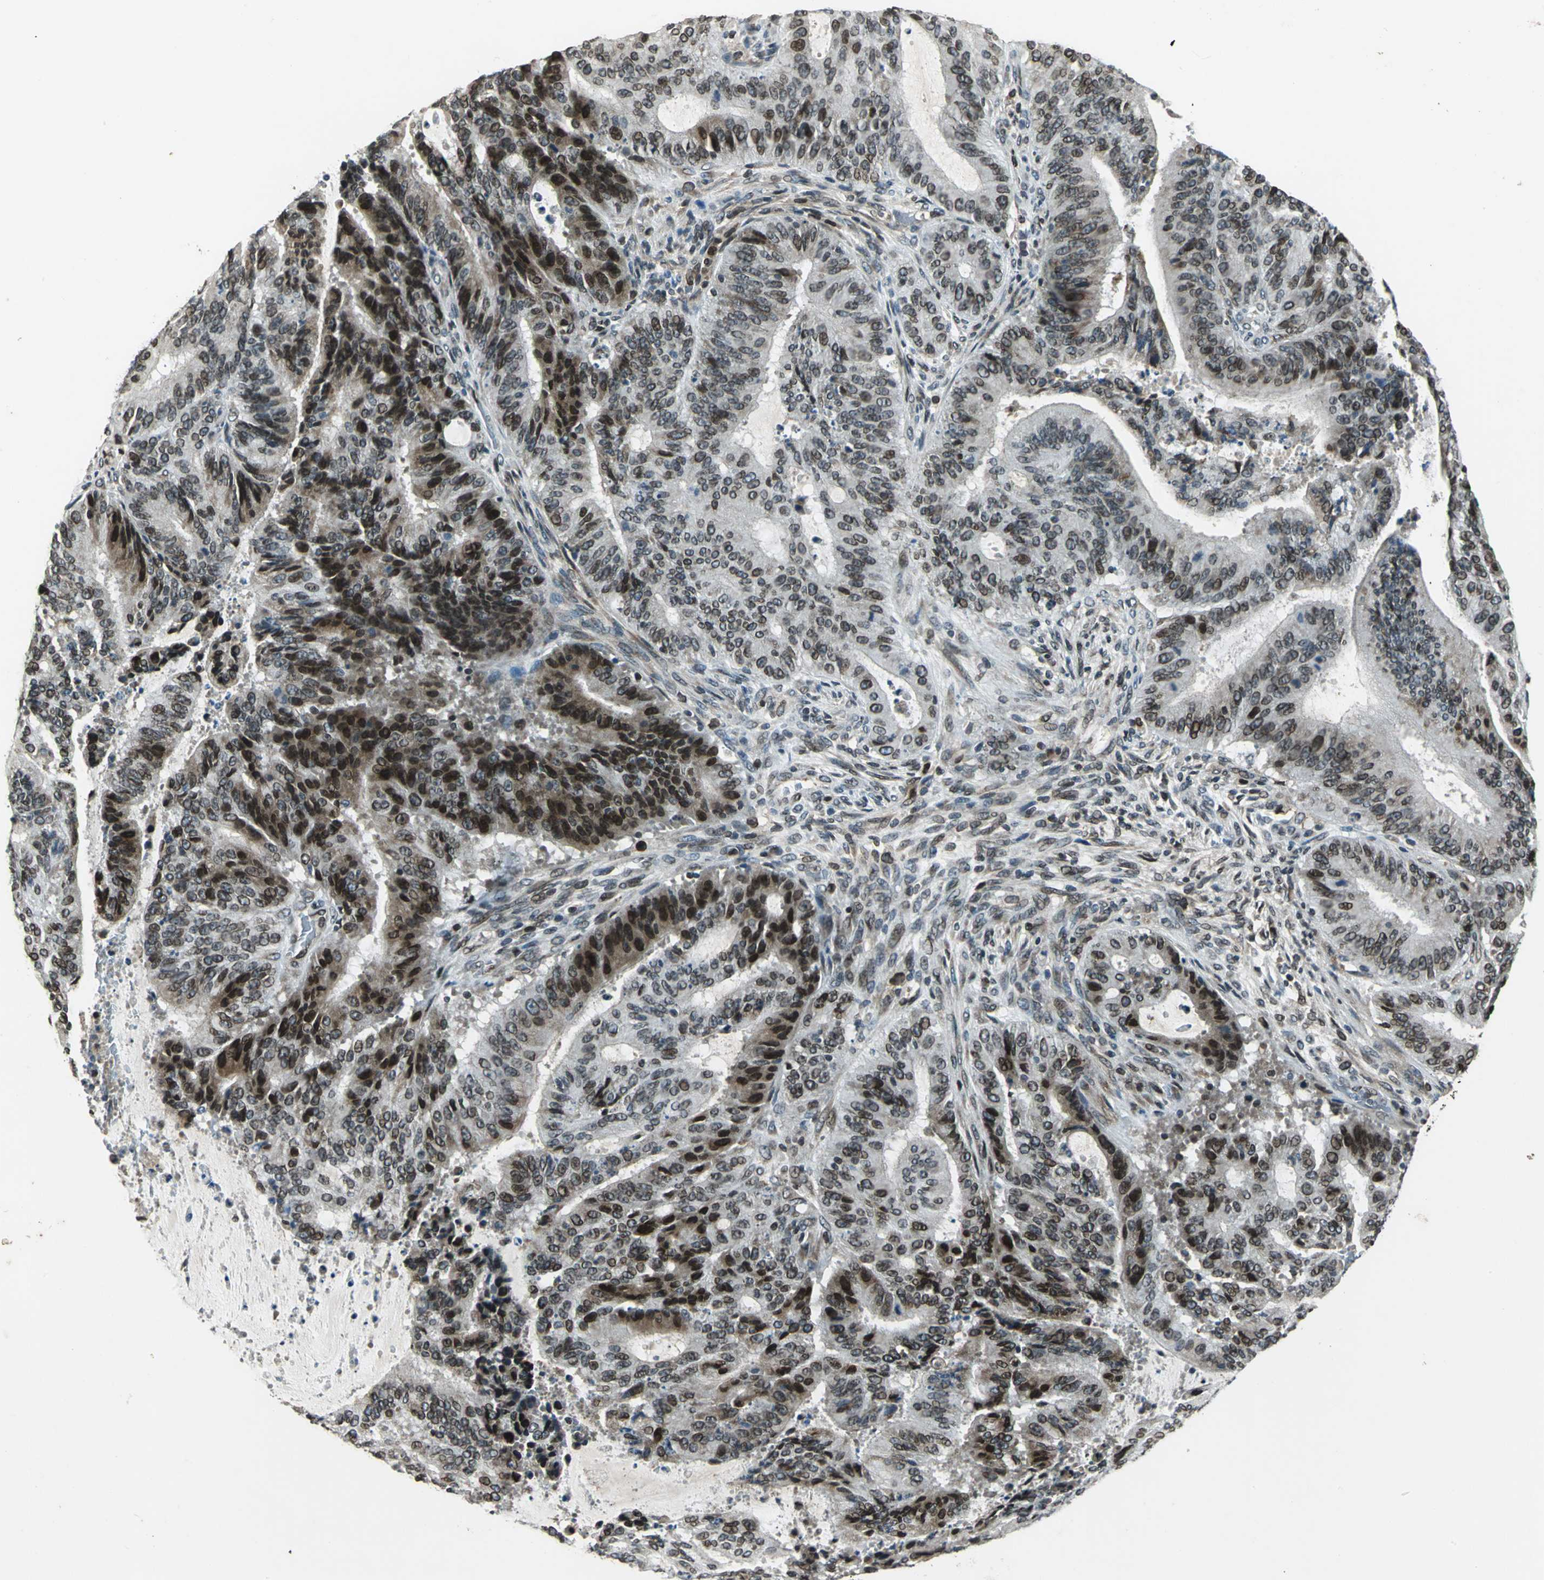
{"staining": {"intensity": "strong", "quantity": "25%-75%", "location": "cytoplasmic/membranous,nuclear"}, "tissue": "liver cancer", "cell_type": "Tumor cells", "image_type": "cancer", "snomed": [{"axis": "morphology", "description": "Cholangiocarcinoma"}, {"axis": "topography", "description": "Liver"}], "caption": "Human cholangiocarcinoma (liver) stained for a protein (brown) reveals strong cytoplasmic/membranous and nuclear positive expression in about 25%-75% of tumor cells.", "gene": "BRIP1", "patient": {"sex": "female", "age": 73}}